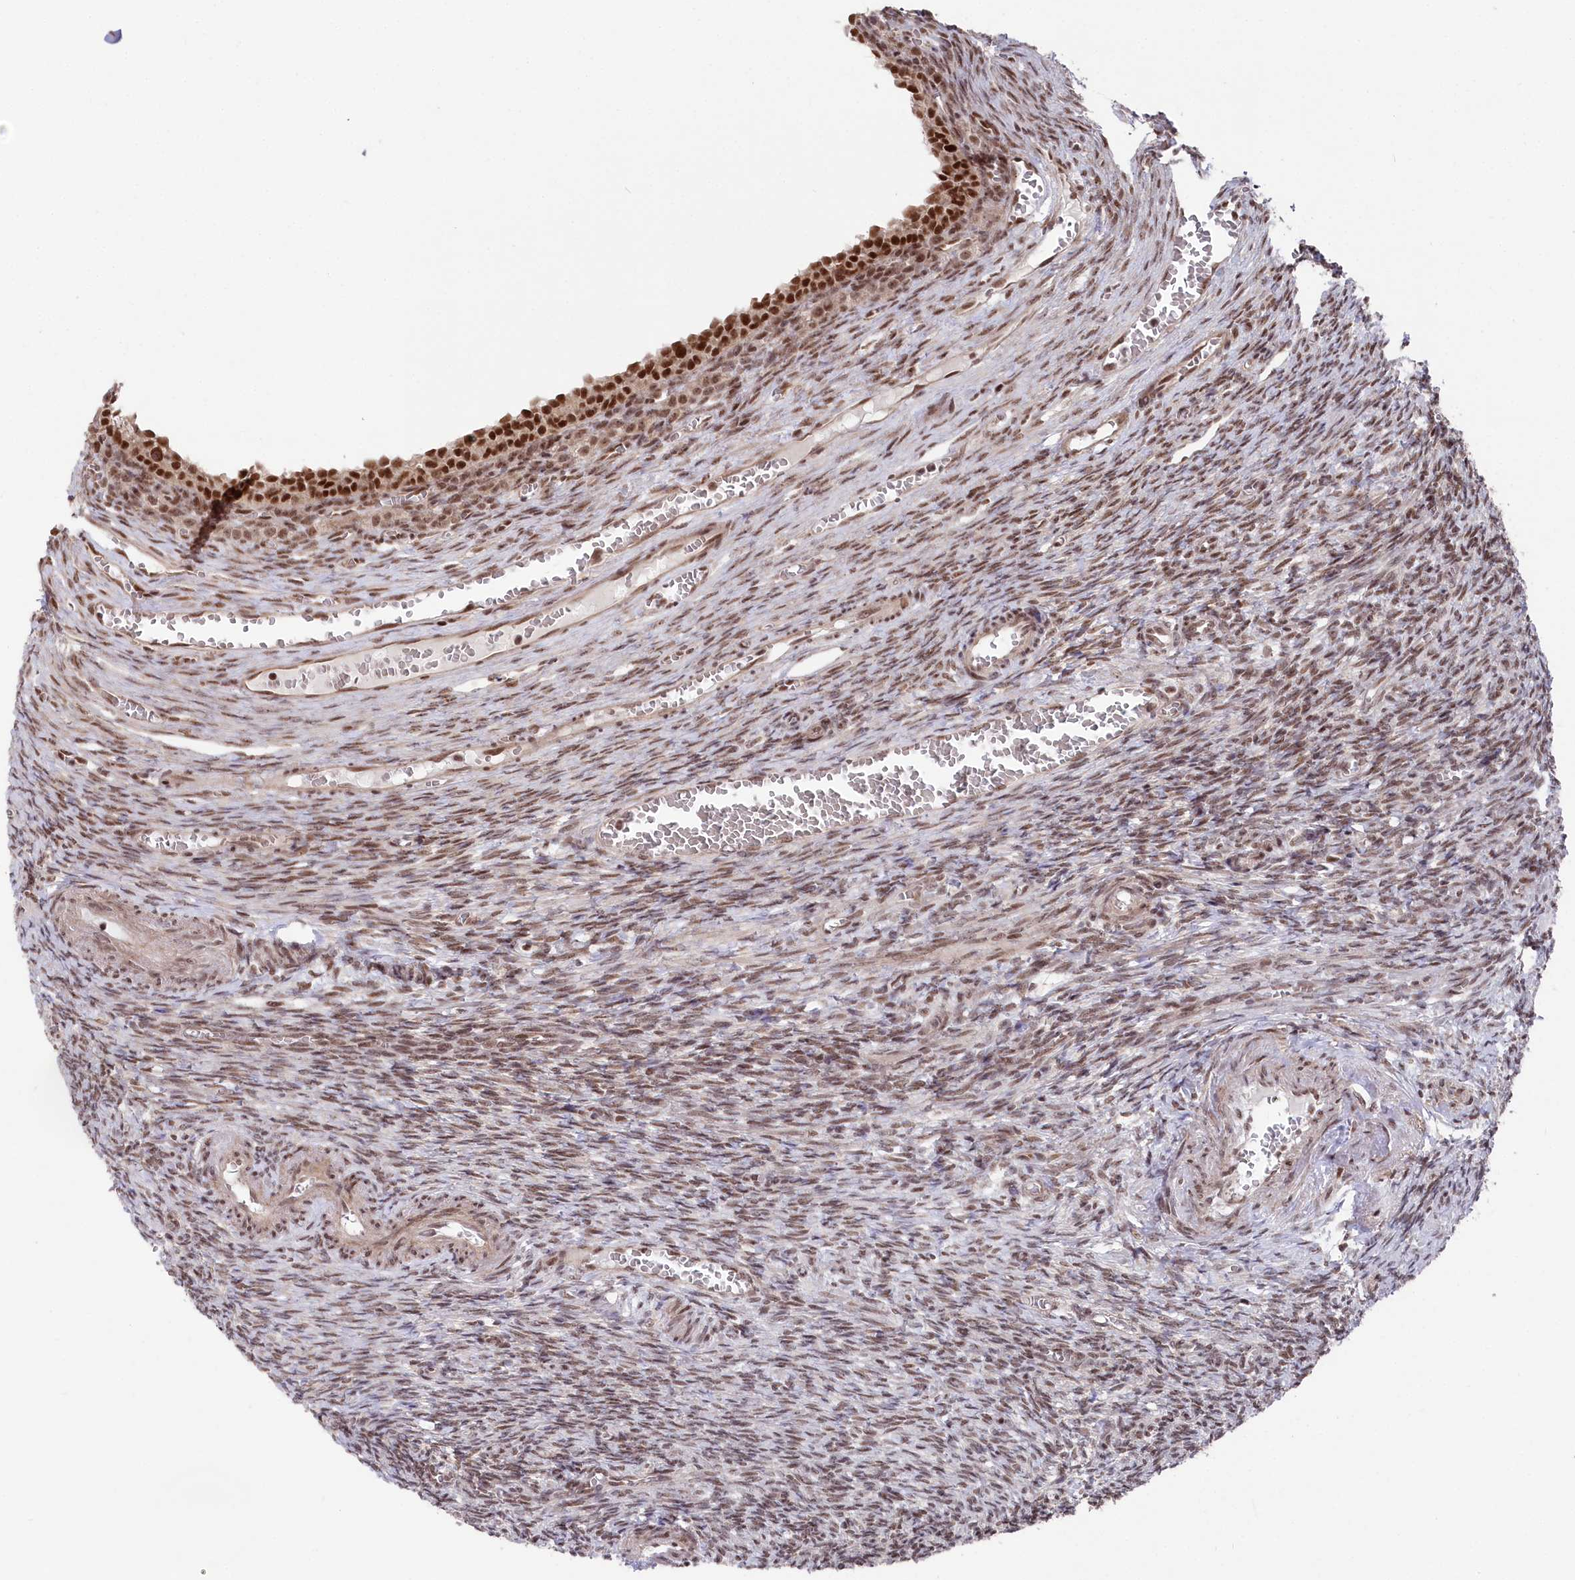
{"staining": {"intensity": "moderate", "quantity": ">75%", "location": "nuclear"}, "tissue": "ovary", "cell_type": "Follicle cells", "image_type": "normal", "snomed": [{"axis": "morphology", "description": "Normal tissue, NOS"}, {"axis": "topography", "description": "Ovary"}], "caption": "A high-resolution photomicrograph shows immunohistochemistry staining of unremarkable ovary, which exhibits moderate nuclear staining in about >75% of follicle cells.", "gene": "CGGBP1", "patient": {"sex": "female", "age": 27}}